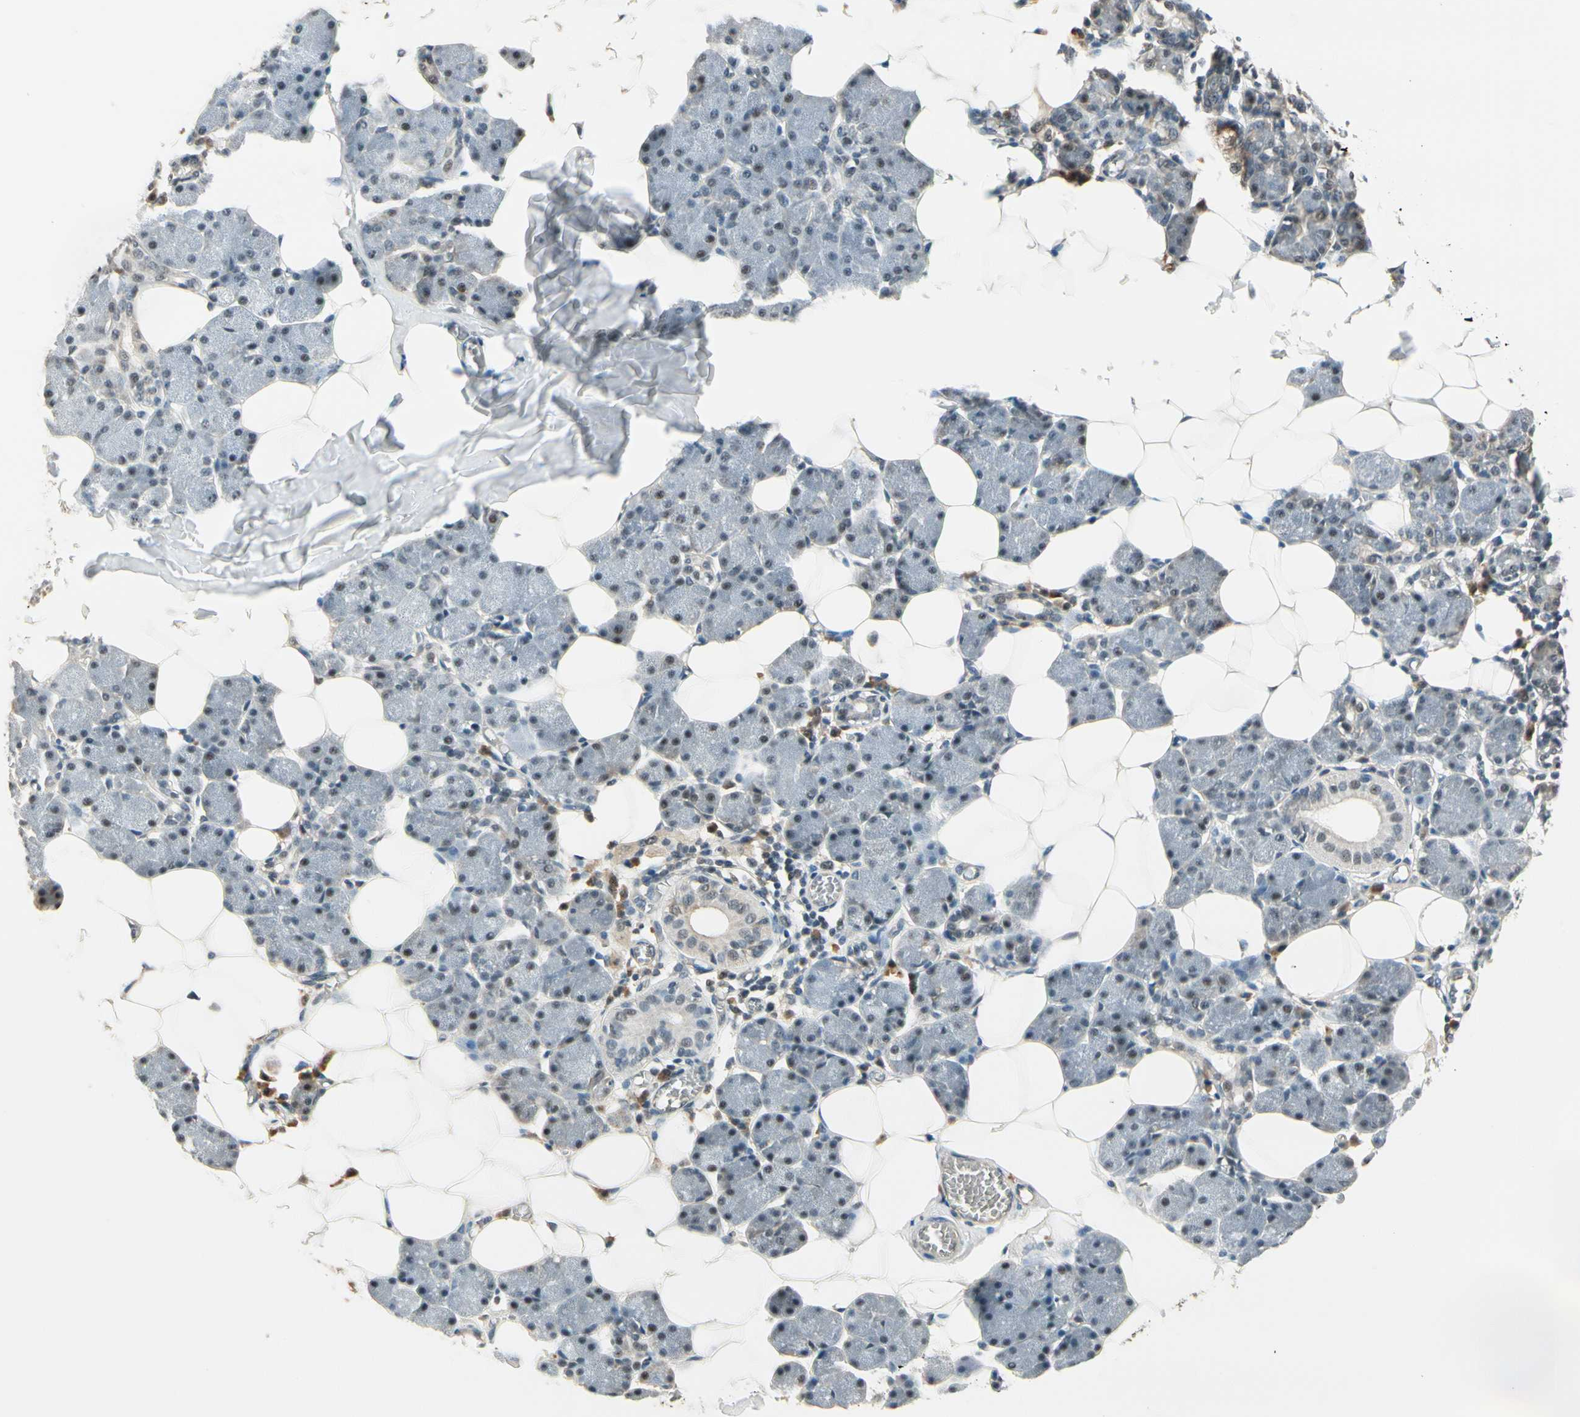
{"staining": {"intensity": "moderate", "quantity": "25%-75%", "location": "cytoplasmic/membranous,nuclear"}, "tissue": "salivary gland", "cell_type": "Glandular cells", "image_type": "normal", "snomed": [{"axis": "morphology", "description": "Normal tissue, NOS"}, {"axis": "morphology", "description": "Adenoma, NOS"}, {"axis": "topography", "description": "Salivary gland"}], "caption": "Immunohistochemical staining of benign salivary gland shows medium levels of moderate cytoplasmic/membranous,nuclear expression in about 25%-75% of glandular cells.", "gene": "MCPH1", "patient": {"sex": "female", "age": 32}}